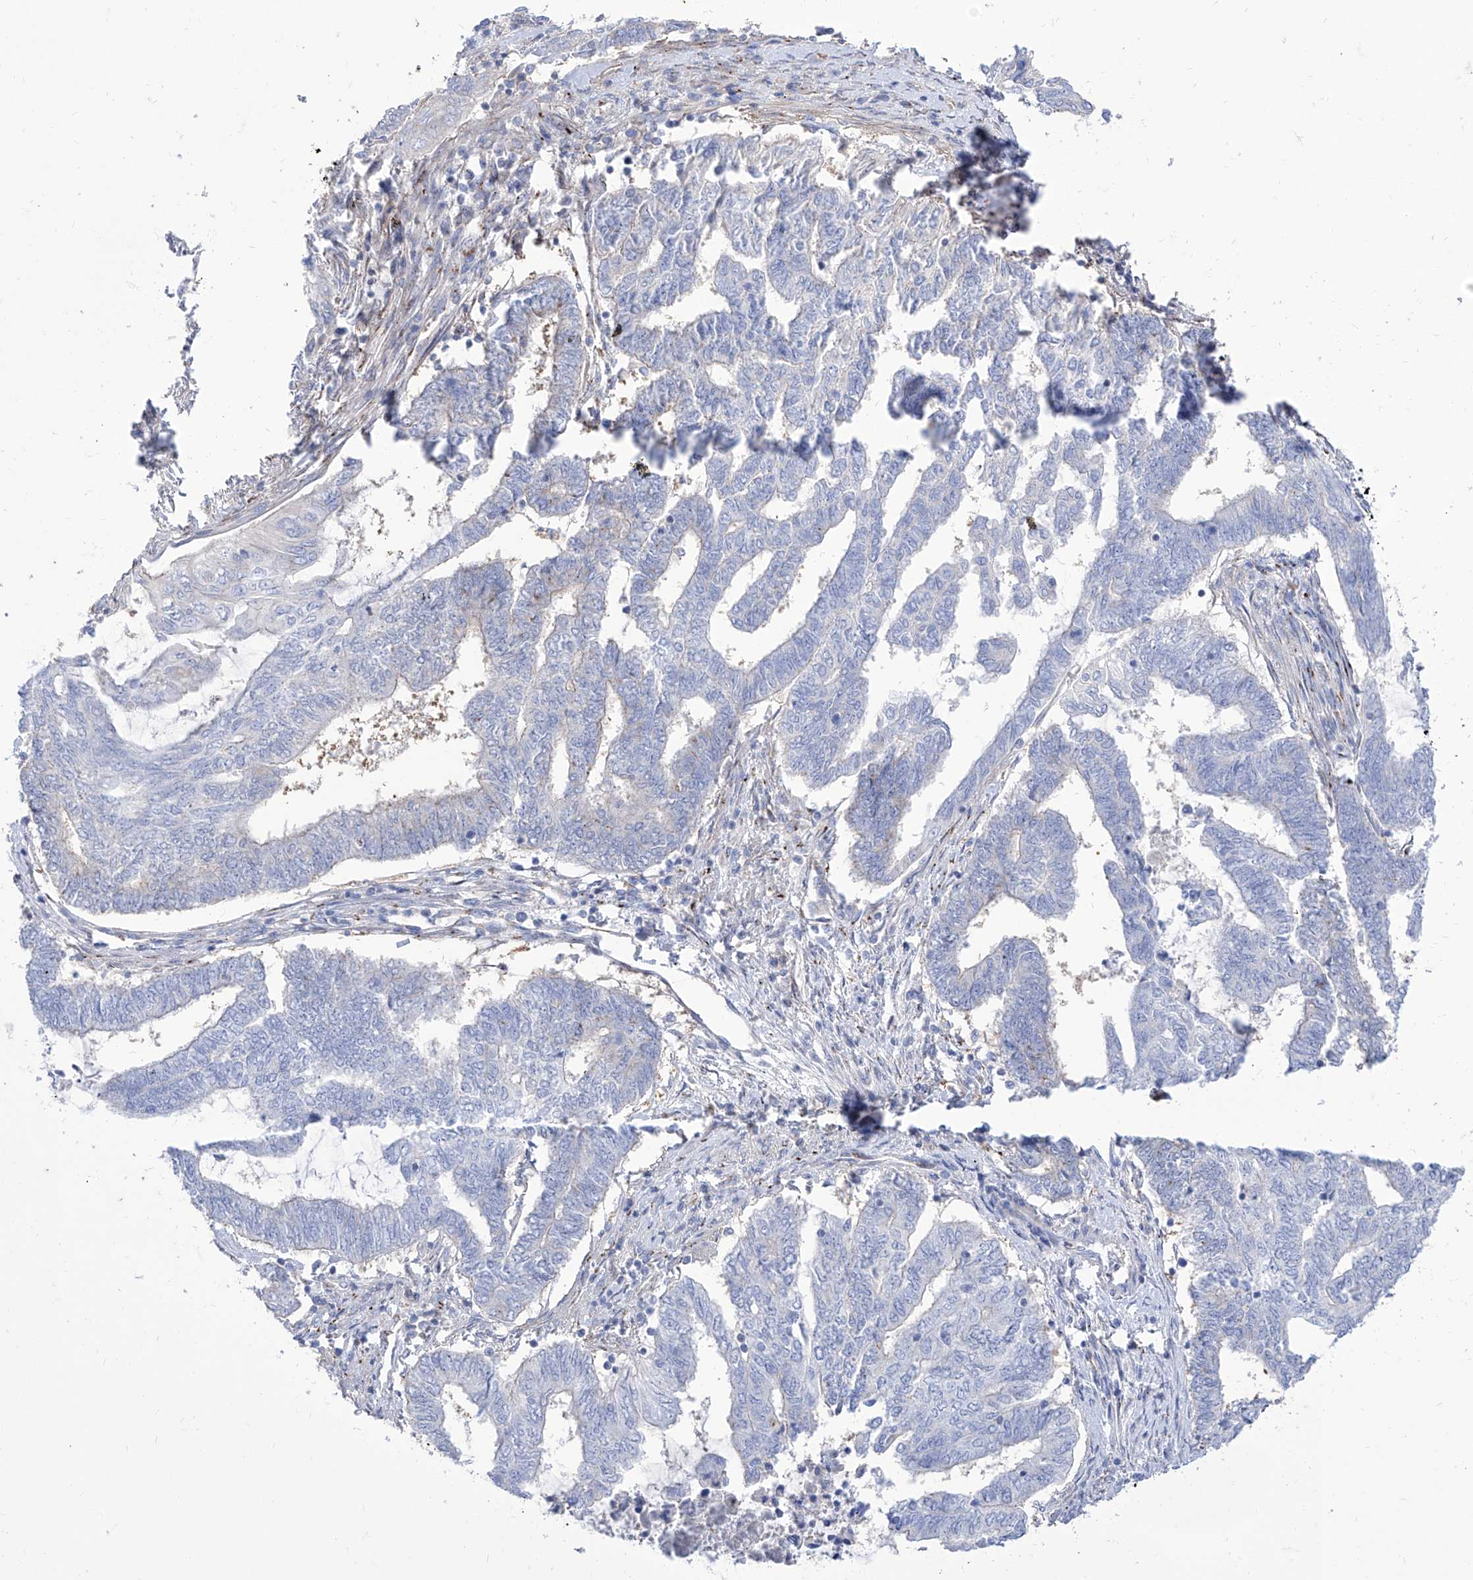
{"staining": {"intensity": "negative", "quantity": "none", "location": "none"}, "tissue": "endometrial cancer", "cell_type": "Tumor cells", "image_type": "cancer", "snomed": [{"axis": "morphology", "description": "Adenocarcinoma, NOS"}, {"axis": "topography", "description": "Uterus"}, {"axis": "topography", "description": "Endometrium"}], "caption": "There is no significant positivity in tumor cells of endometrial adenocarcinoma.", "gene": "C1orf74", "patient": {"sex": "female", "age": 70}}